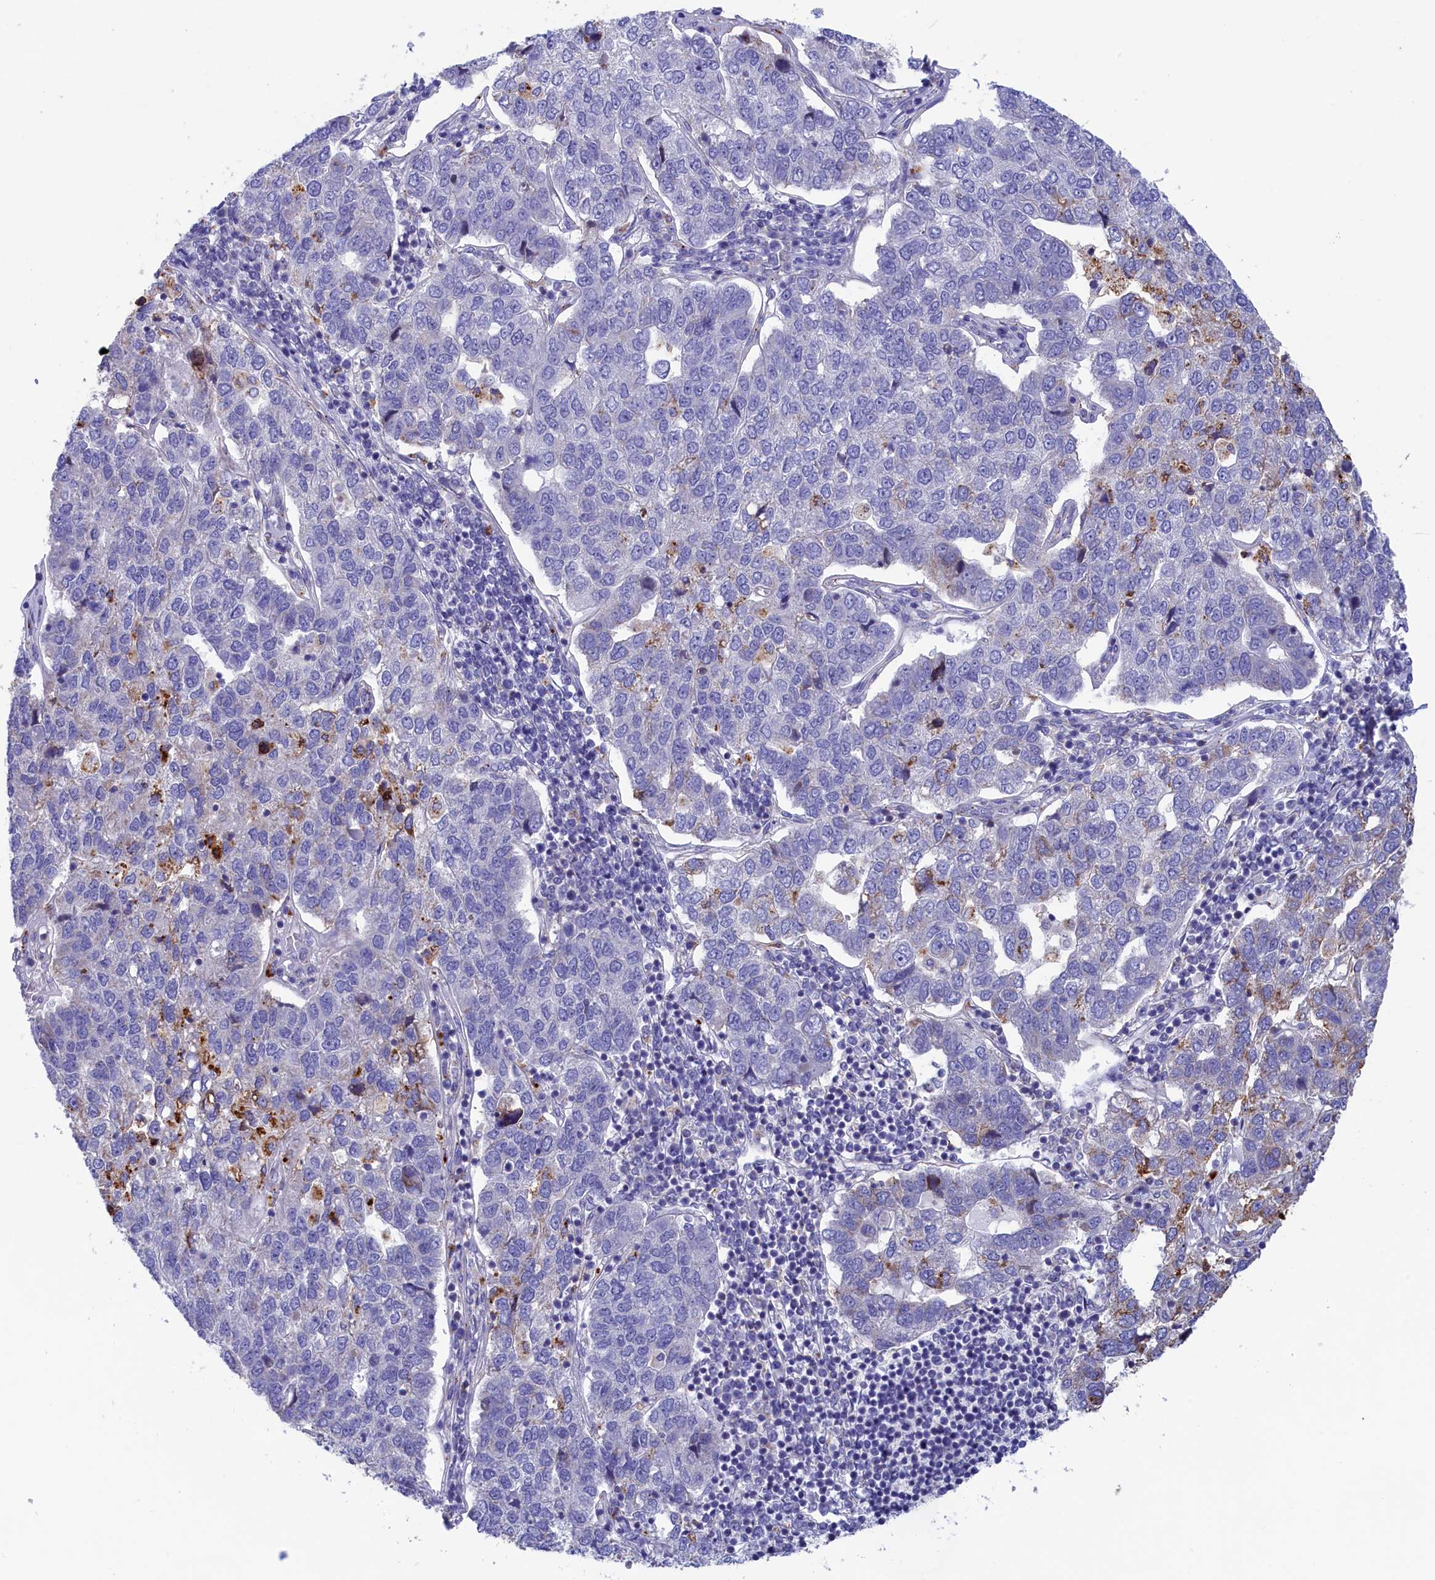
{"staining": {"intensity": "moderate", "quantity": "<25%", "location": "cytoplasmic/membranous"}, "tissue": "pancreatic cancer", "cell_type": "Tumor cells", "image_type": "cancer", "snomed": [{"axis": "morphology", "description": "Adenocarcinoma, NOS"}, {"axis": "topography", "description": "Pancreas"}], "caption": "This histopathology image reveals immunohistochemistry staining of pancreatic cancer (adenocarcinoma), with low moderate cytoplasmic/membranous expression in about <25% of tumor cells.", "gene": "WDR6", "patient": {"sex": "female", "age": 61}}